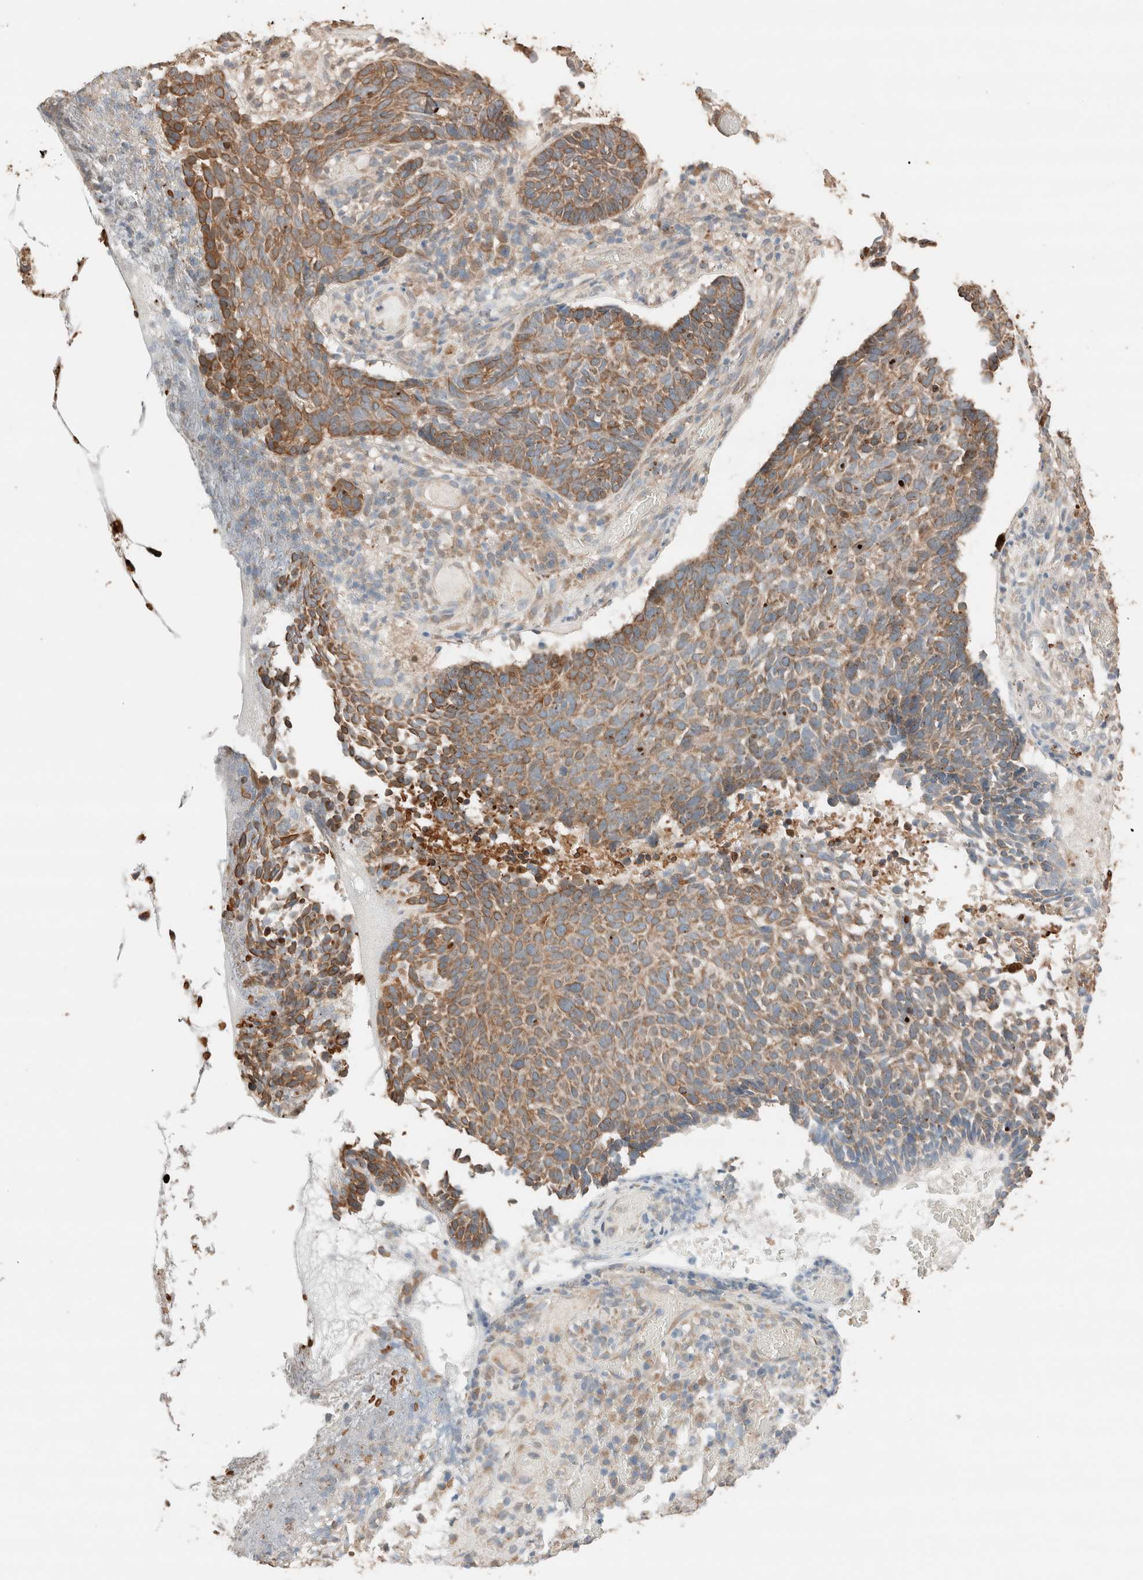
{"staining": {"intensity": "moderate", "quantity": ">75%", "location": "cytoplasmic/membranous"}, "tissue": "skin cancer", "cell_type": "Tumor cells", "image_type": "cancer", "snomed": [{"axis": "morphology", "description": "Basal cell carcinoma"}, {"axis": "topography", "description": "Skin"}], "caption": "Brown immunohistochemical staining in basal cell carcinoma (skin) reveals moderate cytoplasmic/membranous expression in approximately >75% of tumor cells.", "gene": "TUBD1", "patient": {"sex": "male", "age": 85}}